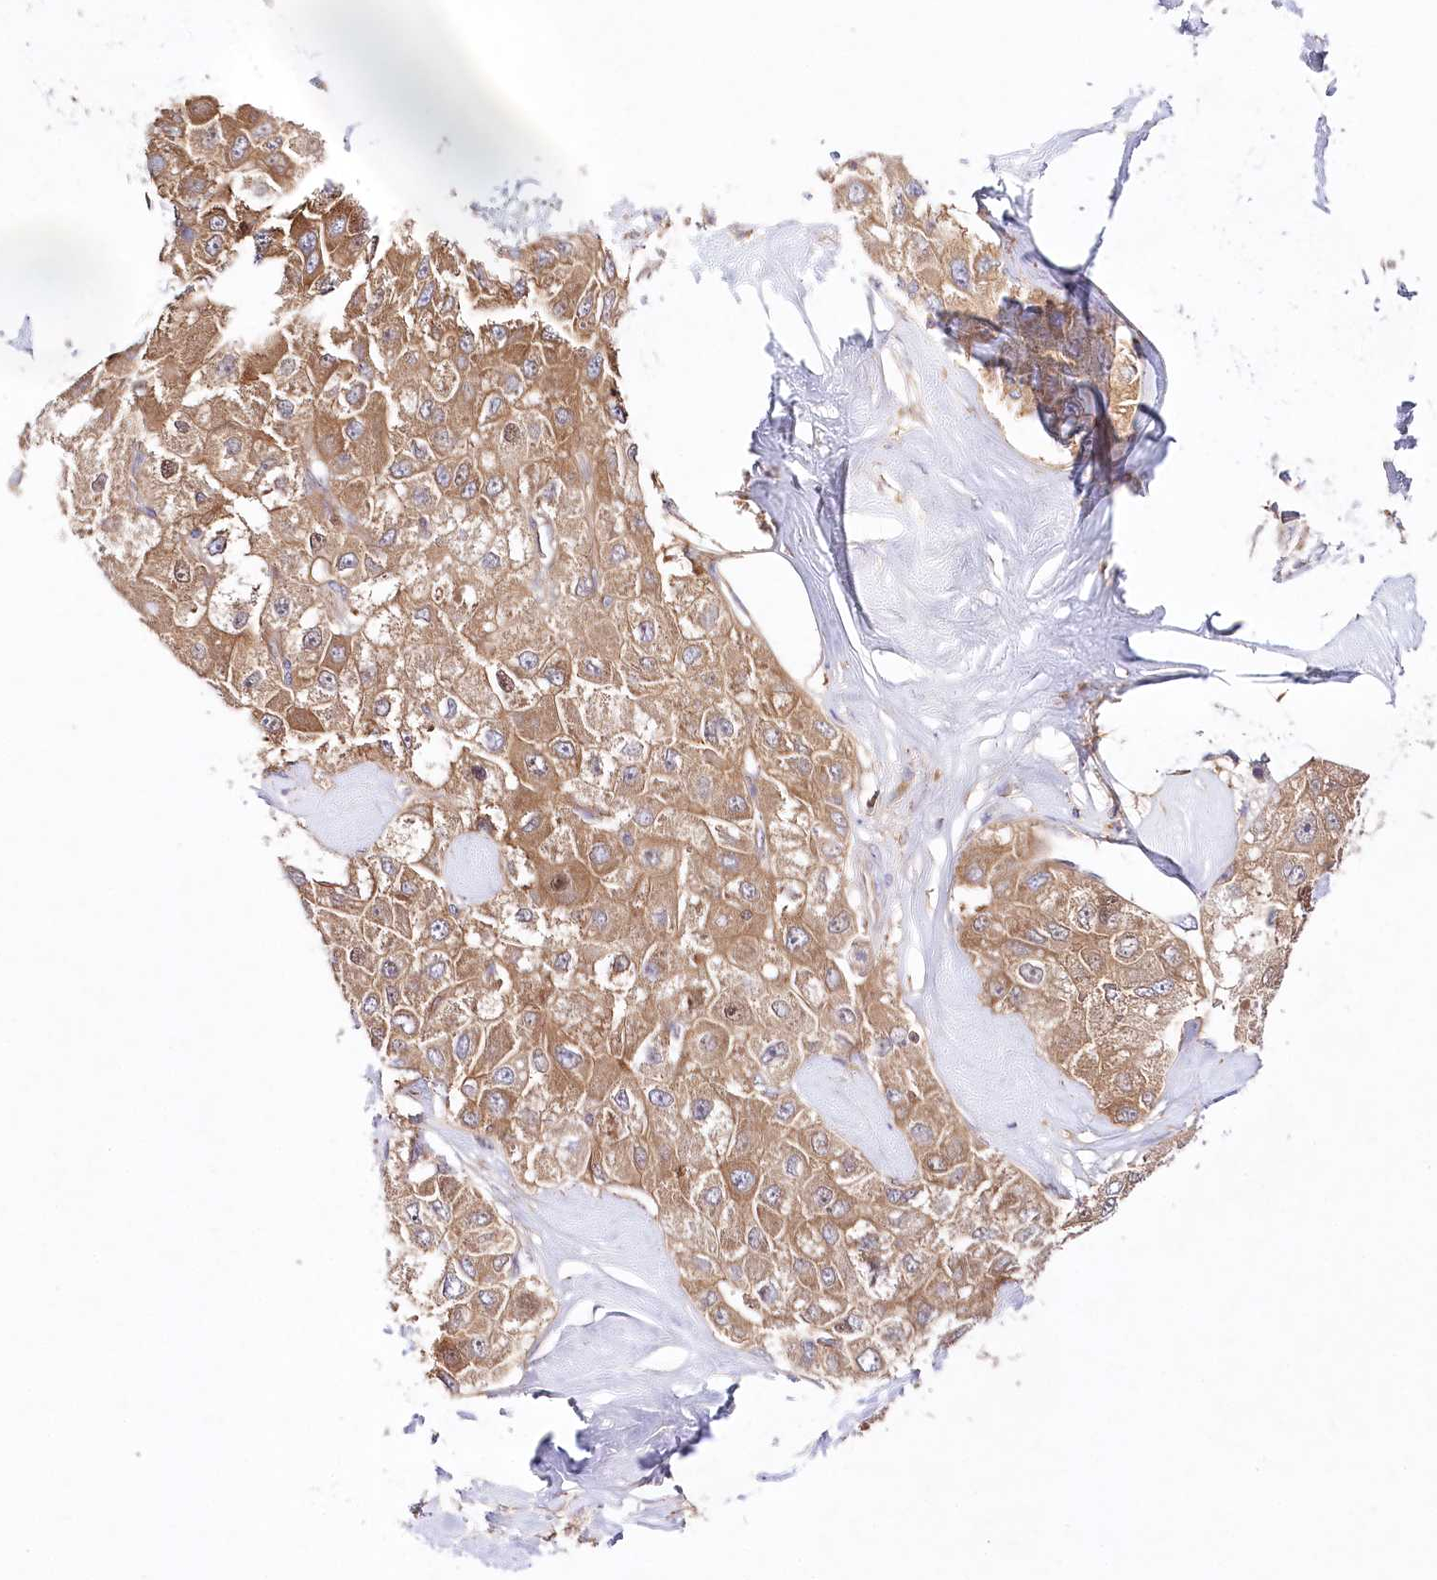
{"staining": {"intensity": "moderate", "quantity": ">75%", "location": "cytoplasmic/membranous"}, "tissue": "liver cancer", "cell_type": "Tumor cells", "image_type": "cancer", "snomed": [{"axis": "morphology", "description": "Carcinoma, Hepatocellular, NOS"}, {"axis": "topography", "description": "Liver"}], "caption": "Liver hepatocellular carcinoma tissue demonstrates moderate cytoplasmic/membranous positivity in about >75% of tumor cells The staining was performed using DAB to visualize the protein expression in brown, while the nuclei were stained in blue with hematoxylin (Magnification: 20x).", "gene": "ABRAXAS2", "patient": {"sex": "male", "age": 80}}